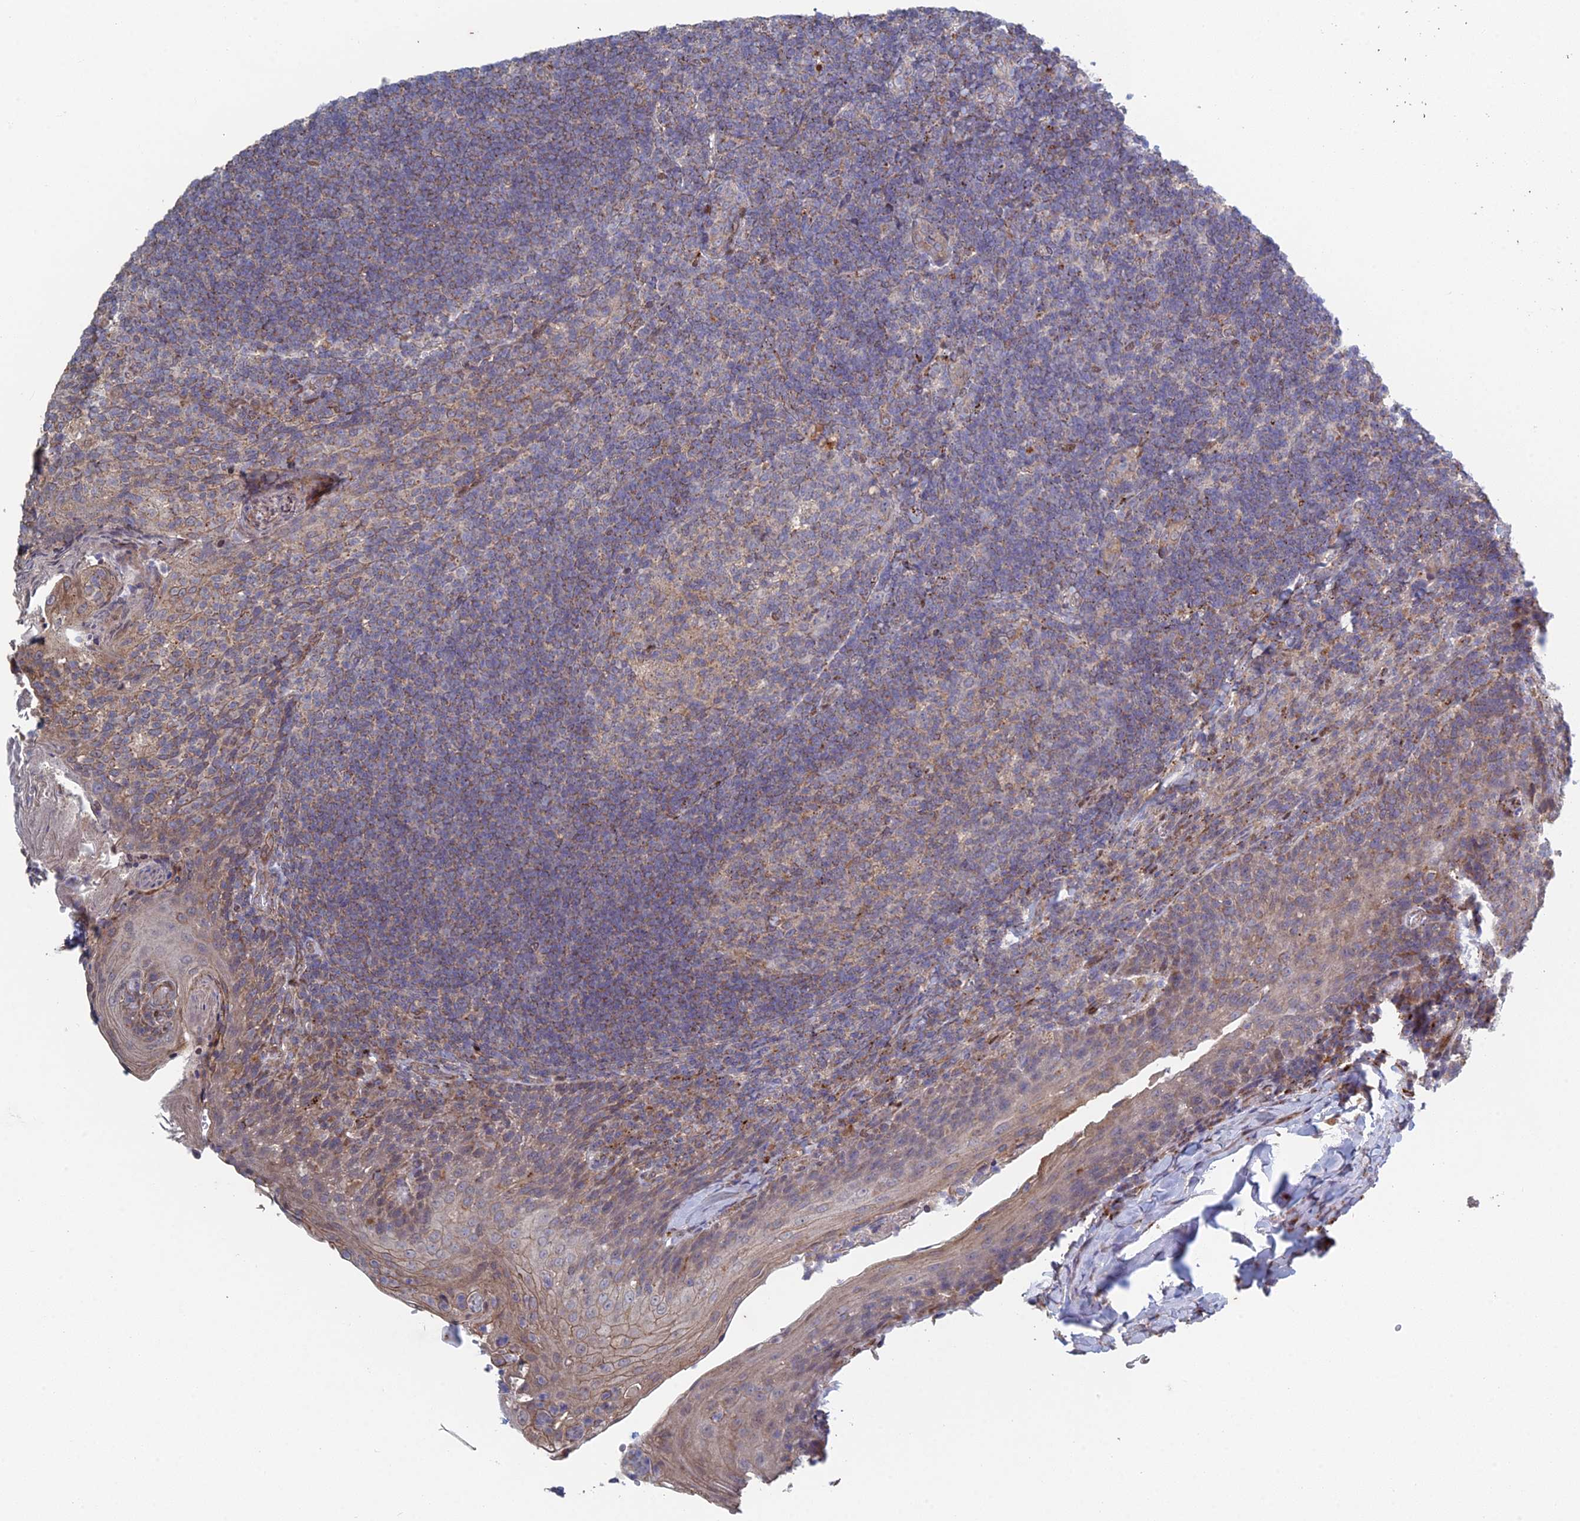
{"staining": {"intensity": "negative", "quantity": "none", "location": "none"}, "tissue": "tonsil", "cell_type": "Germinal center cells", "image_type": "normal", "snomed": [{"axis": "morphology", "description": "Normal tissue, NOS"}, {"axis": "topography", "description": "Tonsil"}], "caption": "Protein analysis of unremarkable tonsil demonstrates no significant expression in germinal center cells.", "gene": "FOXS1", "patient": {"sex": "female", "age": 10}}